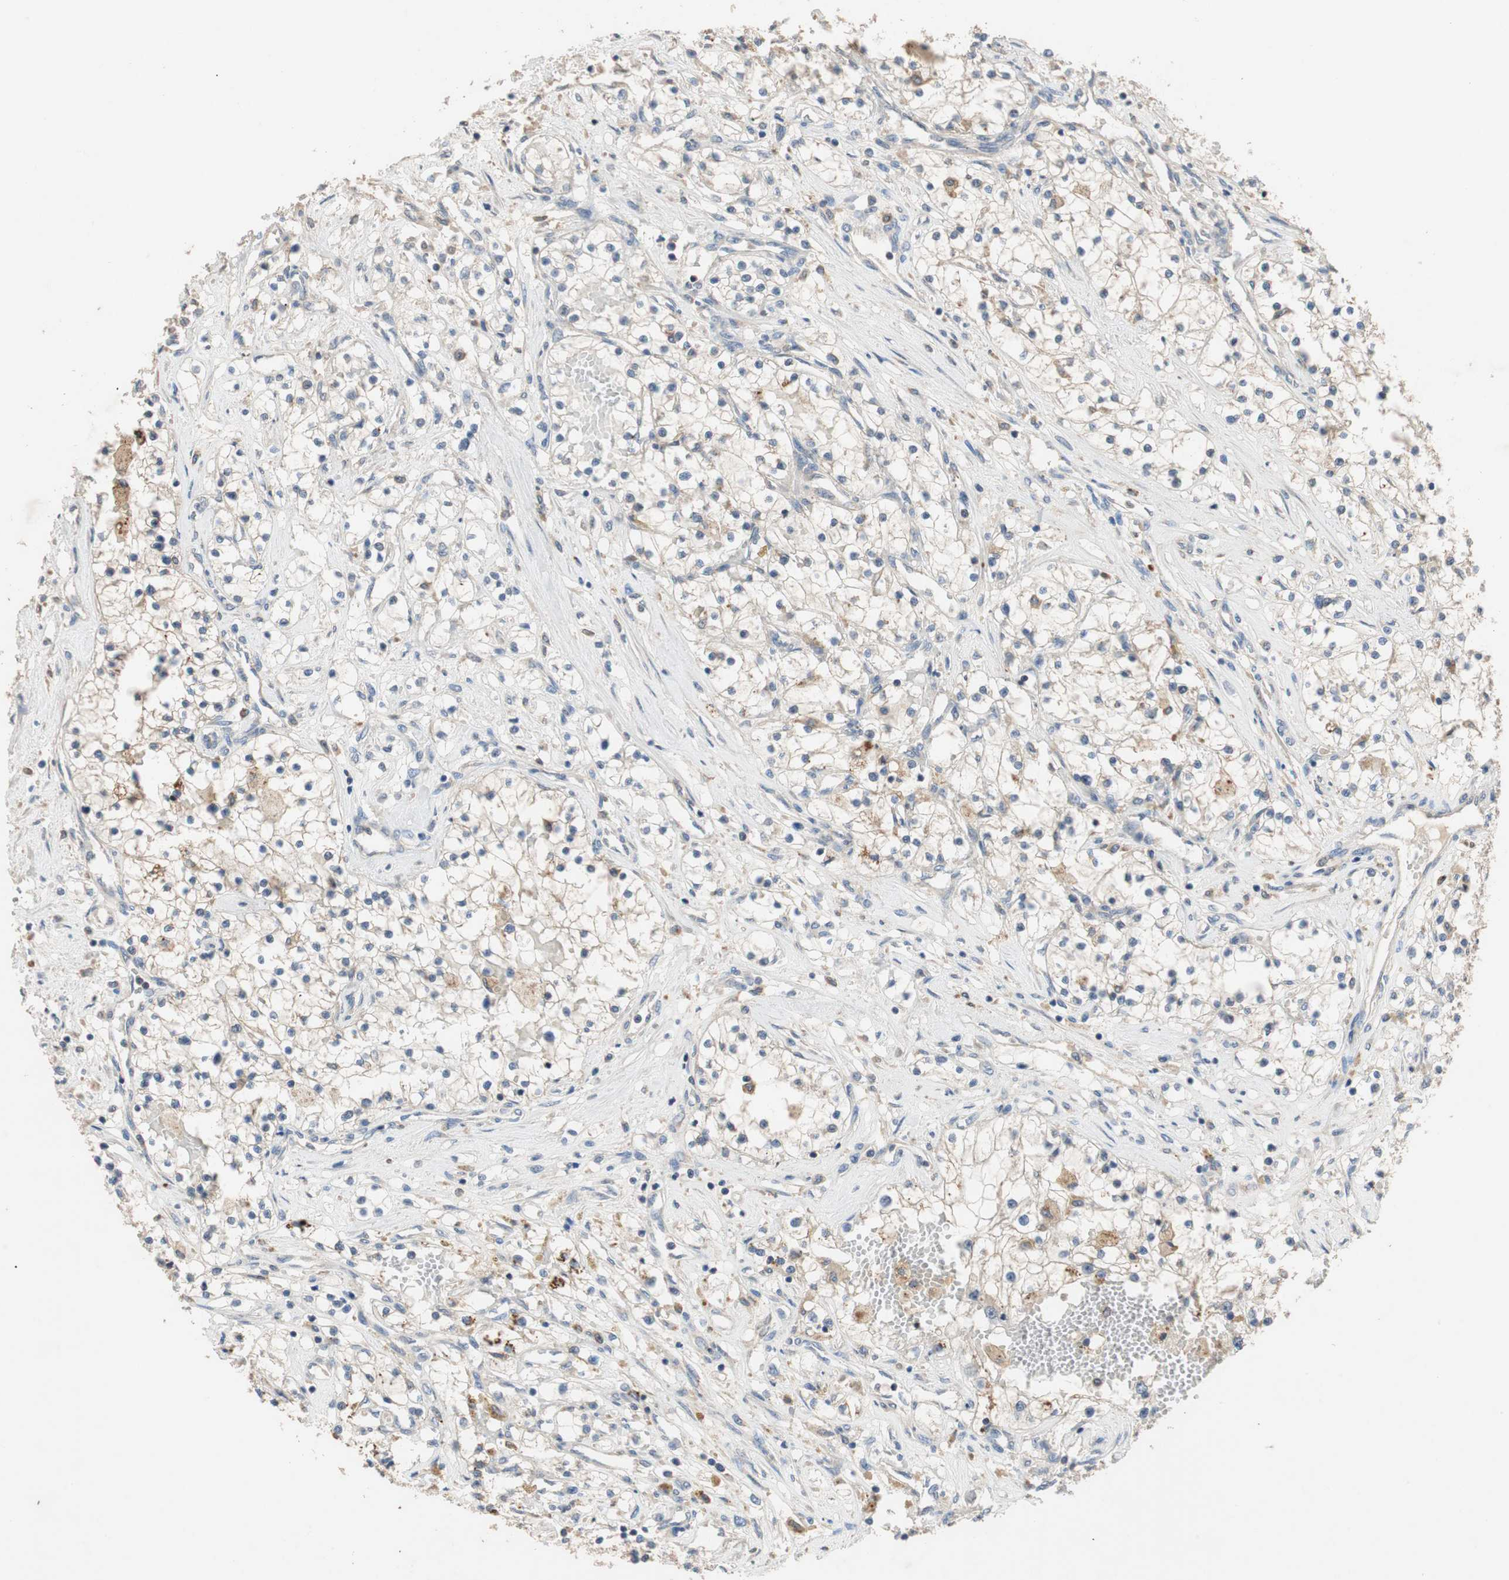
{"staining": {"intensity": "weak", "quantity": "25%-75%", "location": "cytoplasmic/membranous"}, "tissue": "renal cancer", "cell_type": "Tumor cells", "image_type": "cancer", "snomed": [{"axis": "morphology", "description": "Adenocarcinoma, NOS"}, {"axis": "topography", "description": "Kidney"}], "caption": "A high-resolution micrograph shows IHC staining of renal adenocarcinoma, which exhibits weak cytoplasmic/membranous expression in approximately 25%-75% of tumor cells. (DAB = brown stain, brightfield microscopy at high magnification).", "gene": "ADAP1", "patient": {"sex": "male", "age": 68}}